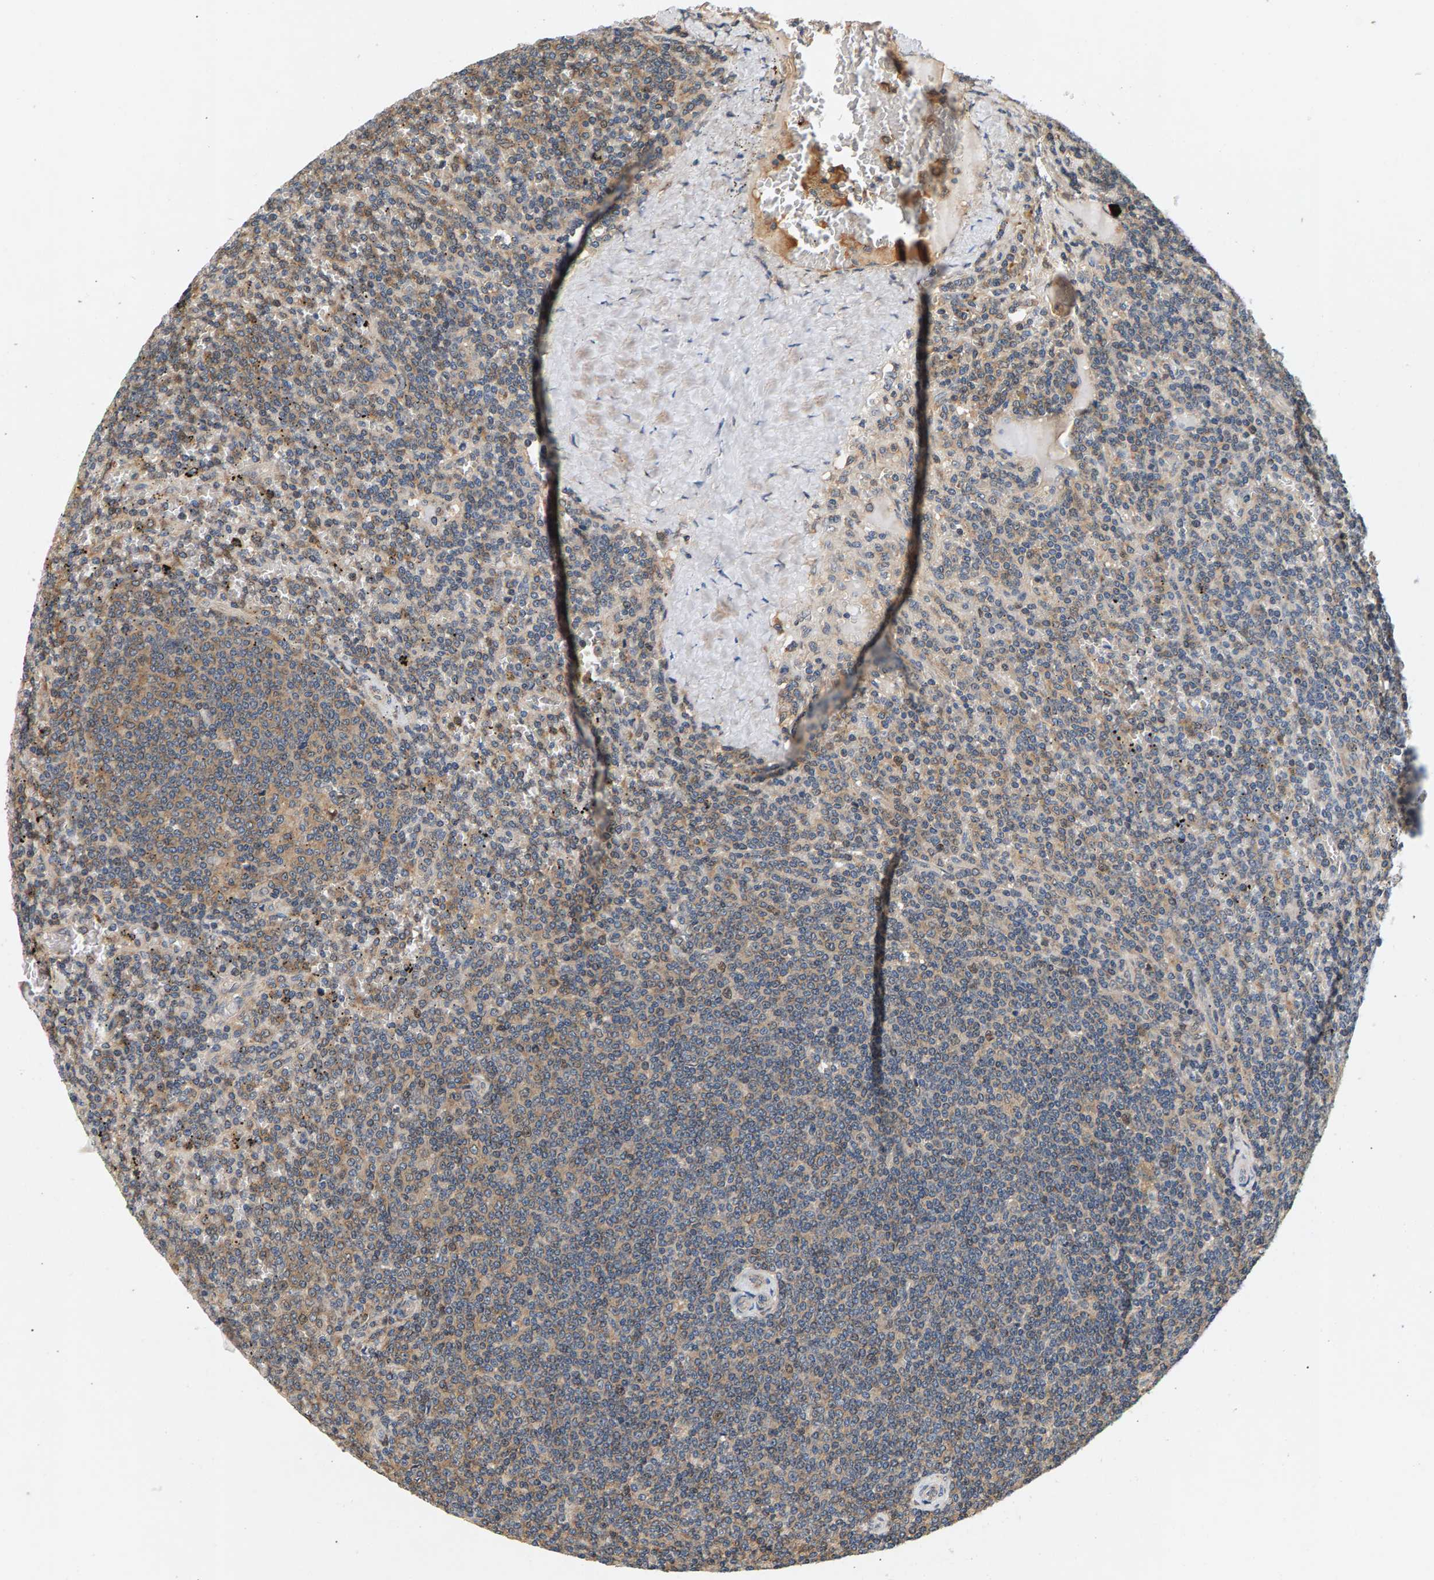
{"staining": {"intensity": "weak", "quantity": "<25%", "location": "cytoplasmic/membranous"}, "tissue": "lymphoma", "cell_type": "Tumor cells", "image_type": "cancer", "snomed": [{"axis": "morphology", "description": "Malignant lymphoma, non-Hodgkin's type, Low grade"}, {"axis": "topography", "description": "Spleen"}], "caption": "DAB immunohistochemical staining of human lymphoma exhibits no significant positivity in tumor cells.", "gene": "FAM78A", "patient": {"sex": "female", "age": 19}}